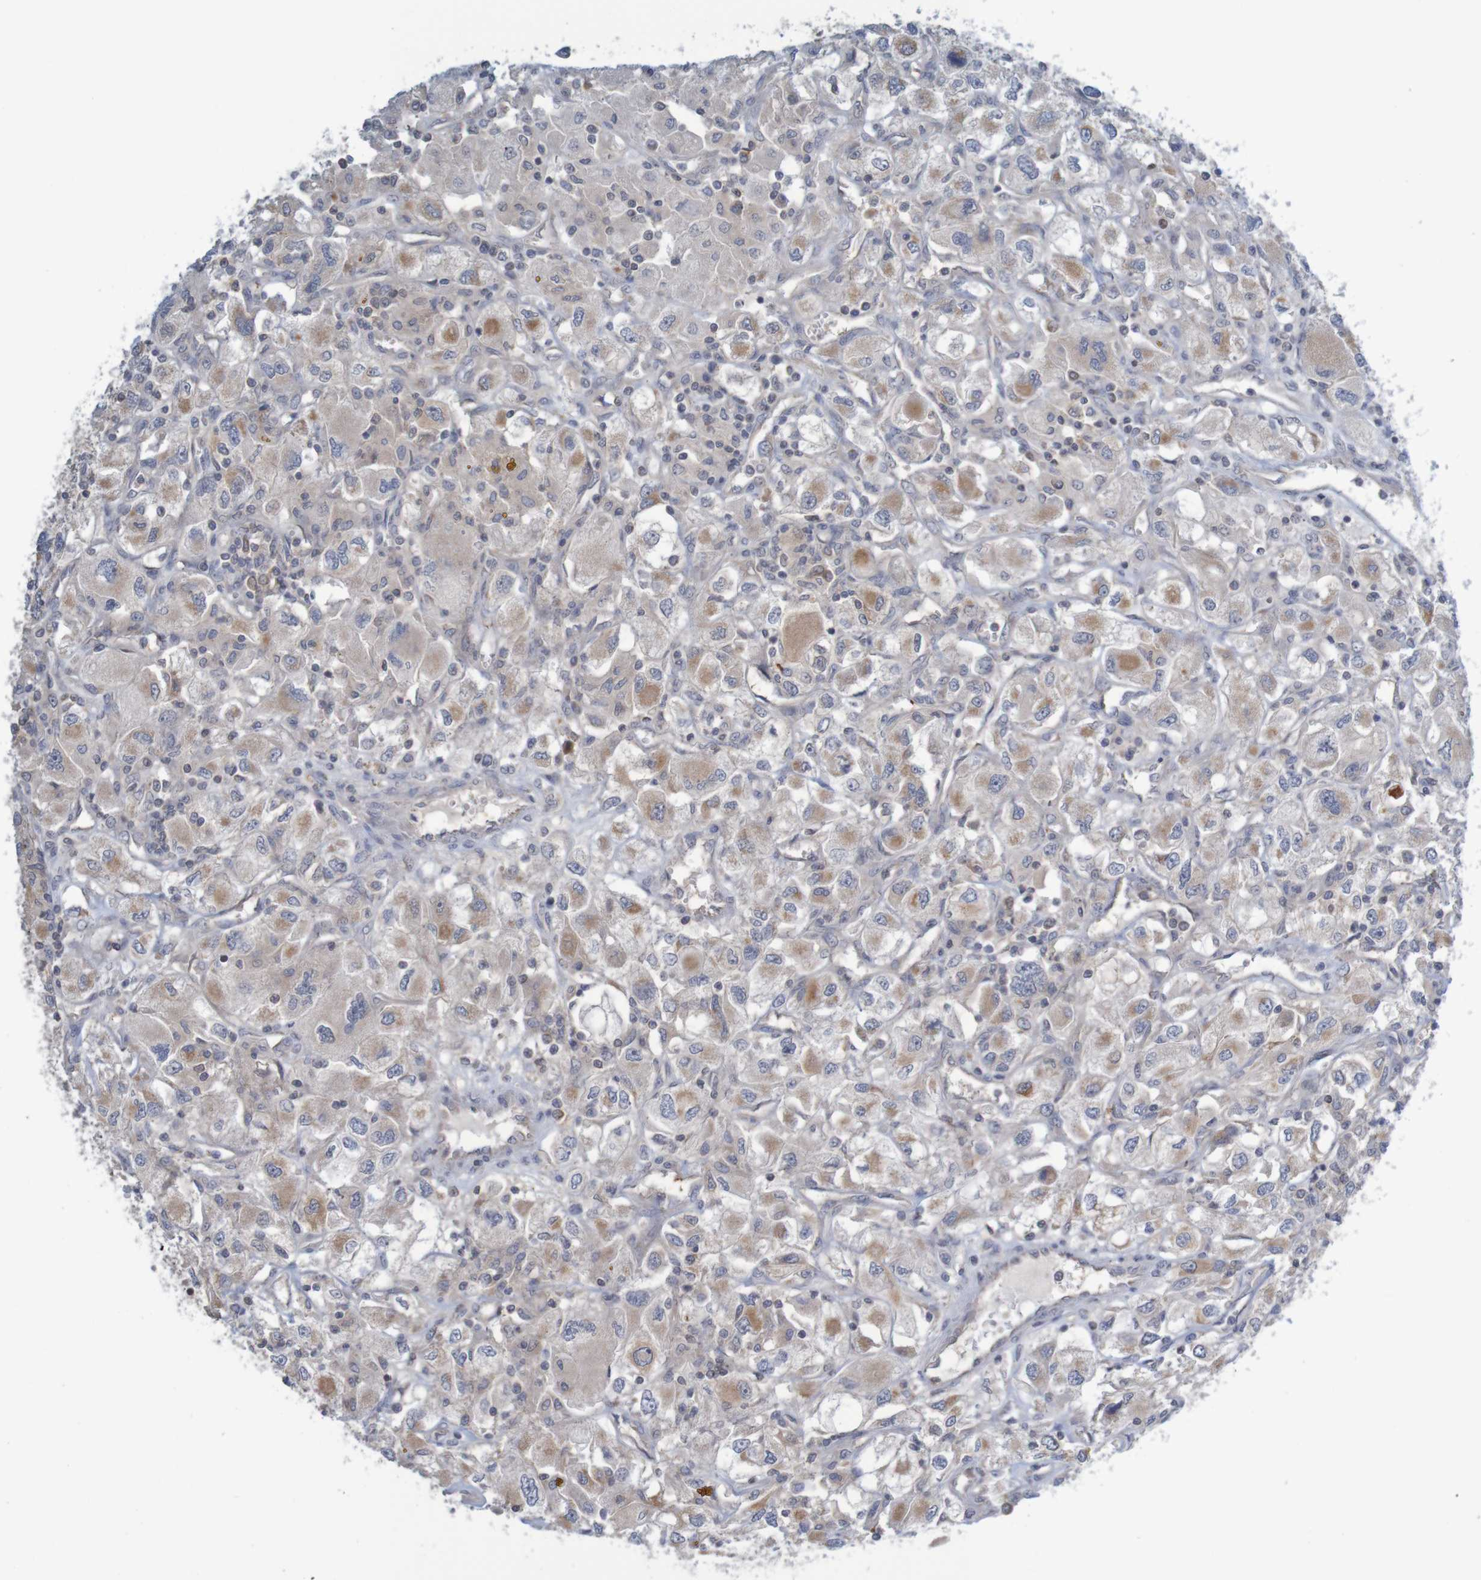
{"staining": {"intensity": "moderate", "quantity": "<25%", "location": "cytoplasmic/membranous"}, "tissue": "renal cancer", "cell_type": "Tumor cells", "image_type": "cancer", "snomed": [{"axis": "morphology", "description": "Adenocarcinoma, NOS"}, {"axis": "topography", "description": "Kidney"}], "caption": "Immunohistochemical staining of renal cancer (adenocarcinoma) demonstrates low levels of moderate cytoplasmic/membranous positivity in about <25% of tumor cells.", "gene": "ANKK1", "patient": {"sex": "female", "age": 52}}